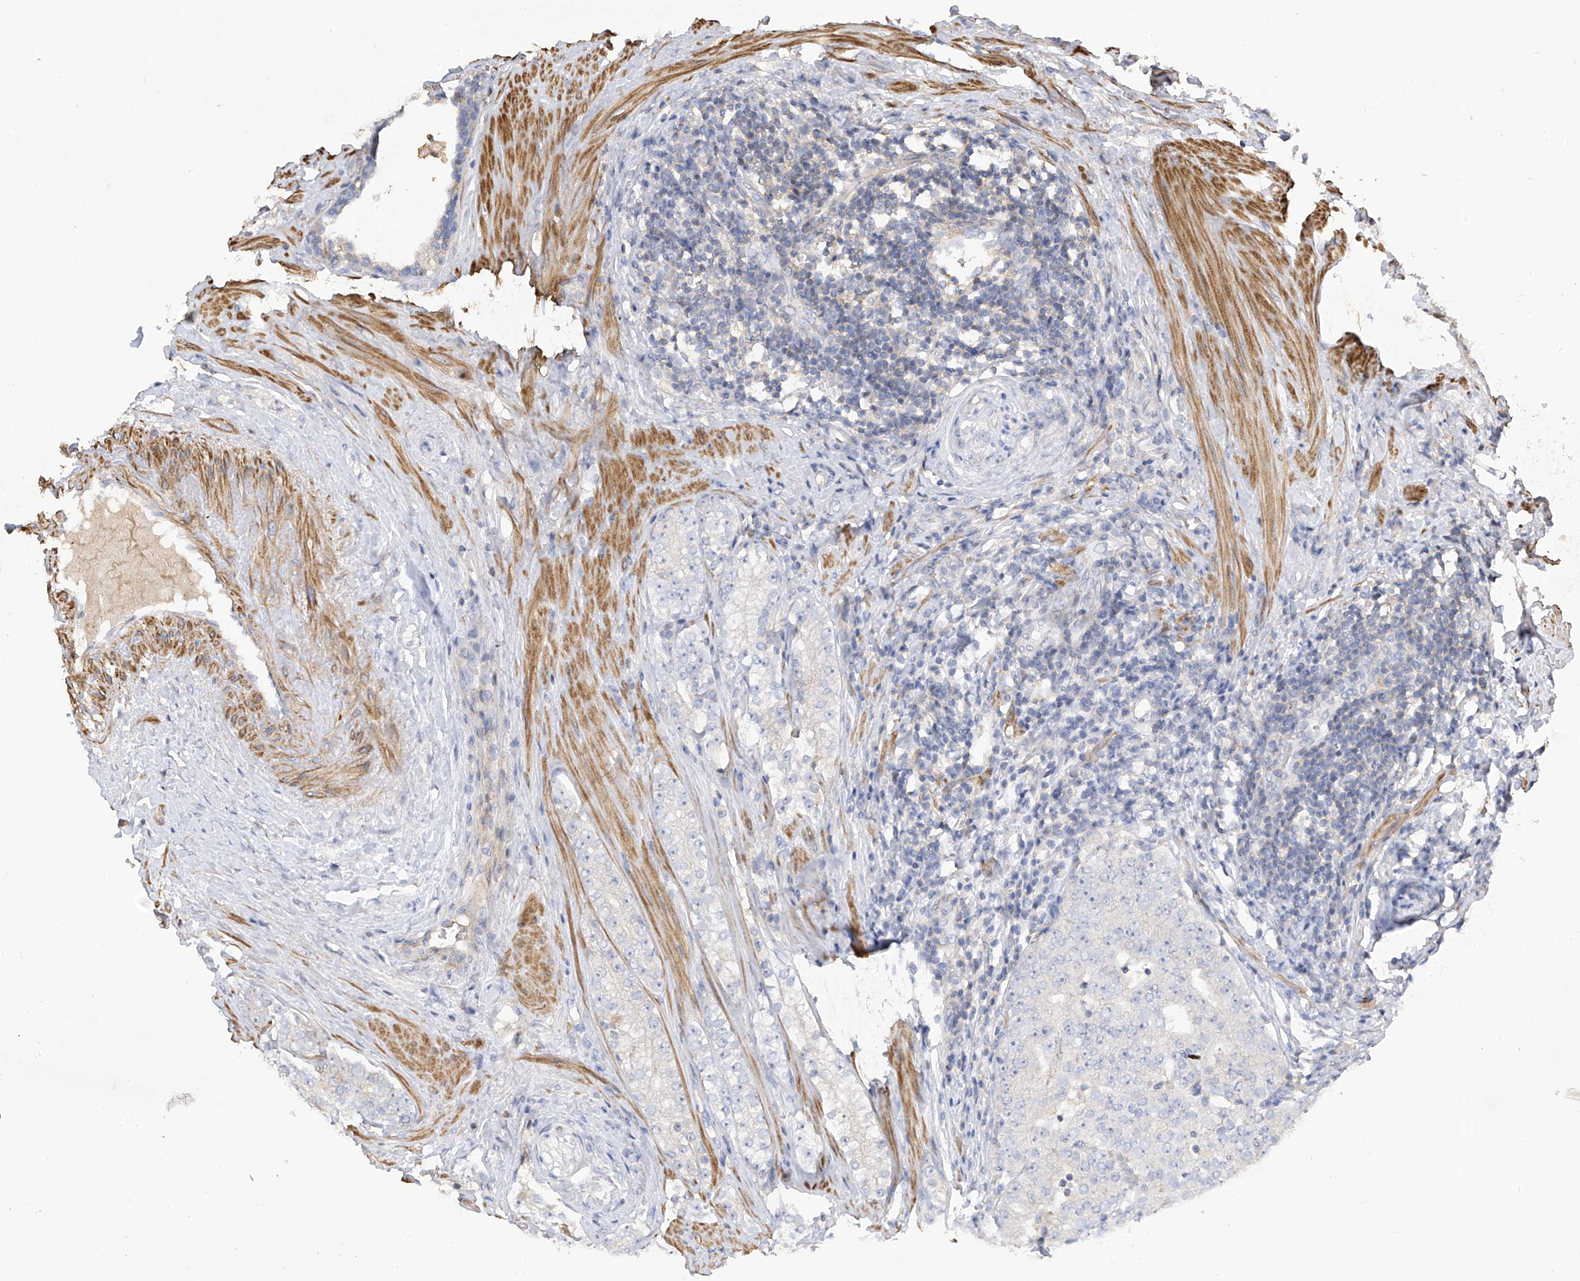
{"staining": {"intensity": "negative", "quantity": "none", "location": "none"}, "tissue": "prostate cancer", "cell_type": "Tumor cells", "image_type": "cancer", "snomed": [{"axis": "morphology", "description": "Adenocarcinoma, High grade"}, {"axis": "topography", "description": "Prostate"}], "caption": "Immunohistochemical staining of prostate cancer (adenocarcinoma (high-grade)) demonstrates no significant positivity in tumor cells.", "gene": "SLFN14", "patient": {"sex": "male", "age": 56}}